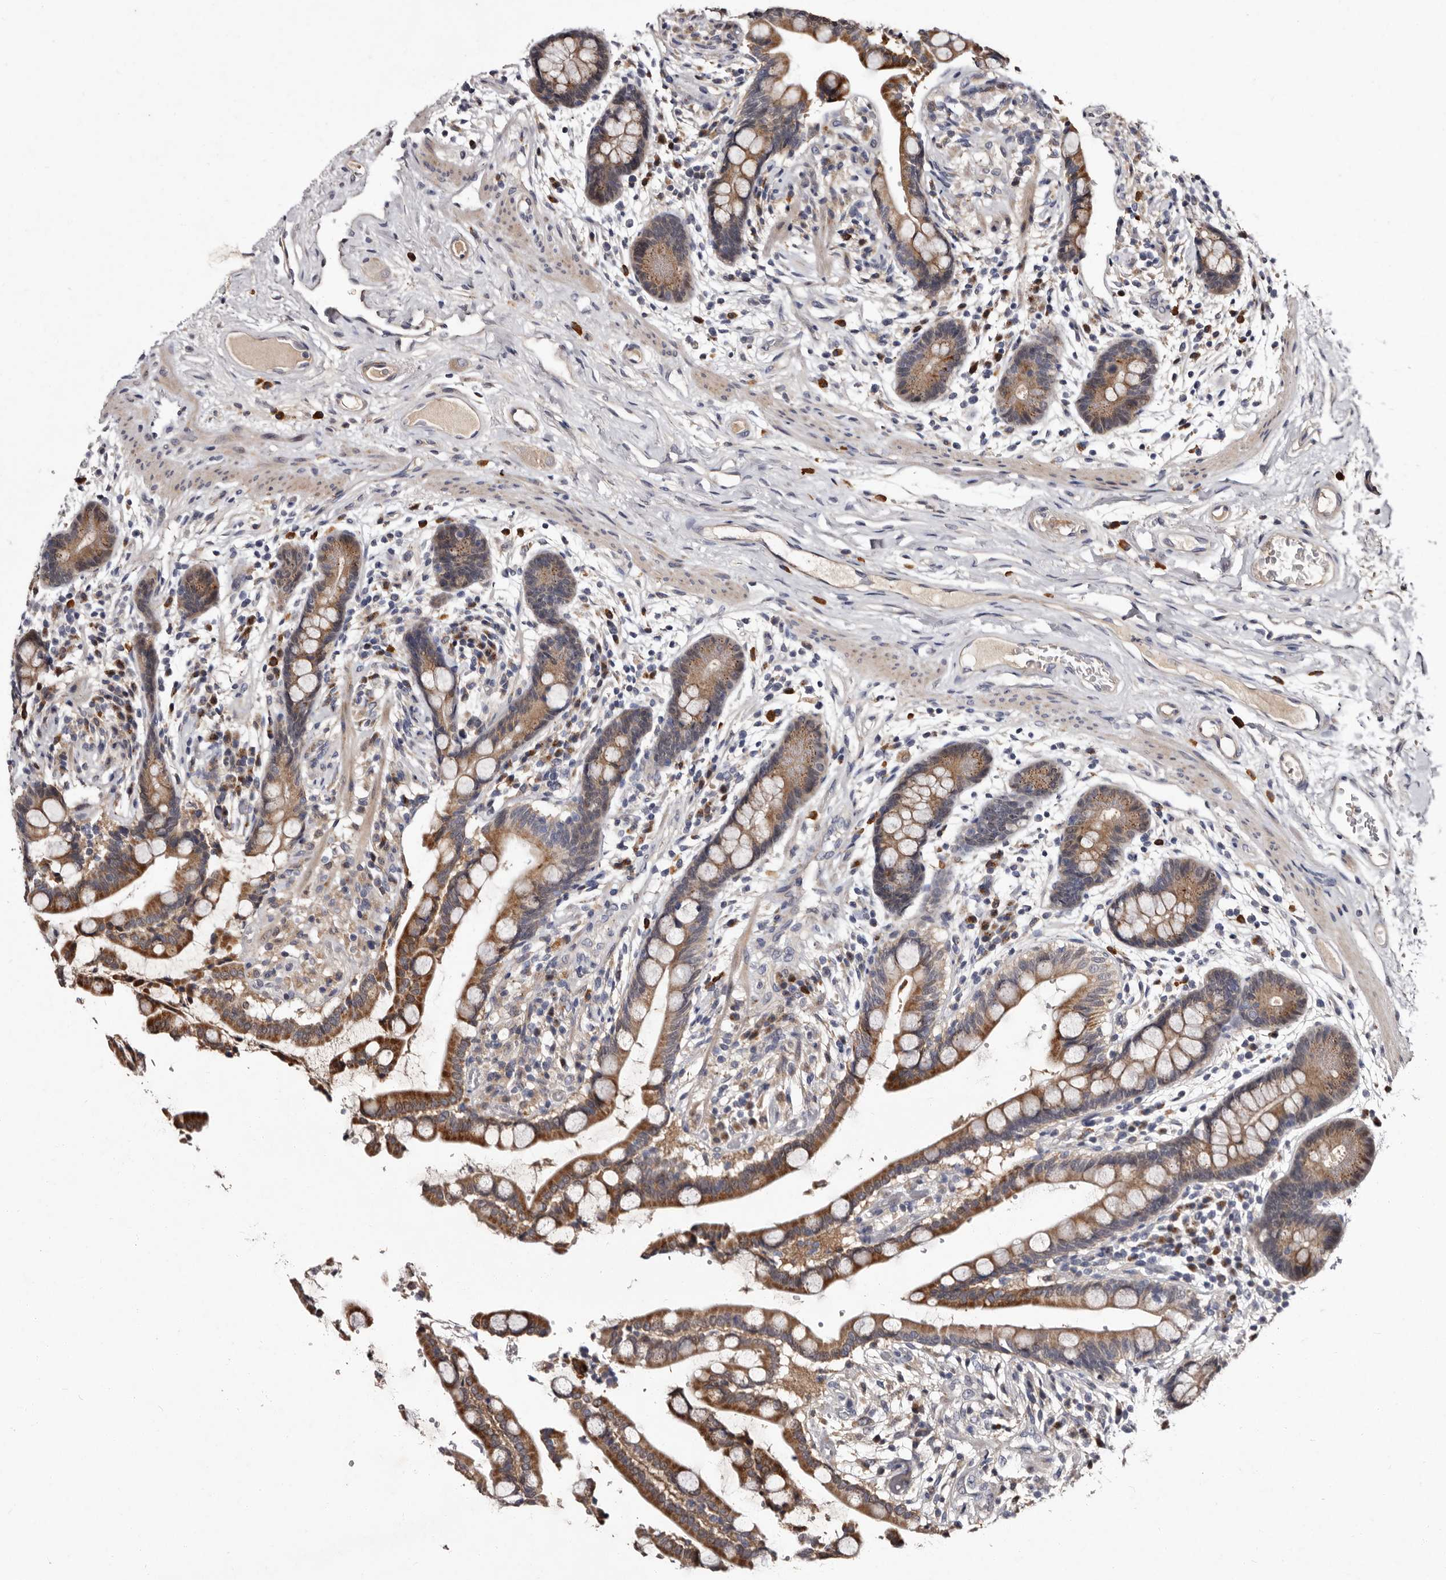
{"staining": {"intensity": "weak", "quantity": "25%-75%", "location": "cytoplasmic/membranous"}, "tissue": "colon", "cell_type": "Endothelial cells", "image_type": "normal", "snomed": [{"axis": "morphology", "description": "Normal tissue, NOS"}, {"axis": "topography", "description": "Colon"}], "caption": "This histopathology image exhibits benign colon stained with immunohistochemistry to label a protein in brown. The cytoplasmic/membranous of endothelial cells show weak positivity for the protein. Nuclei are counter-stained blue.", "gene": "DNPH1", "patient": {"sex": "male", "age": 73}}